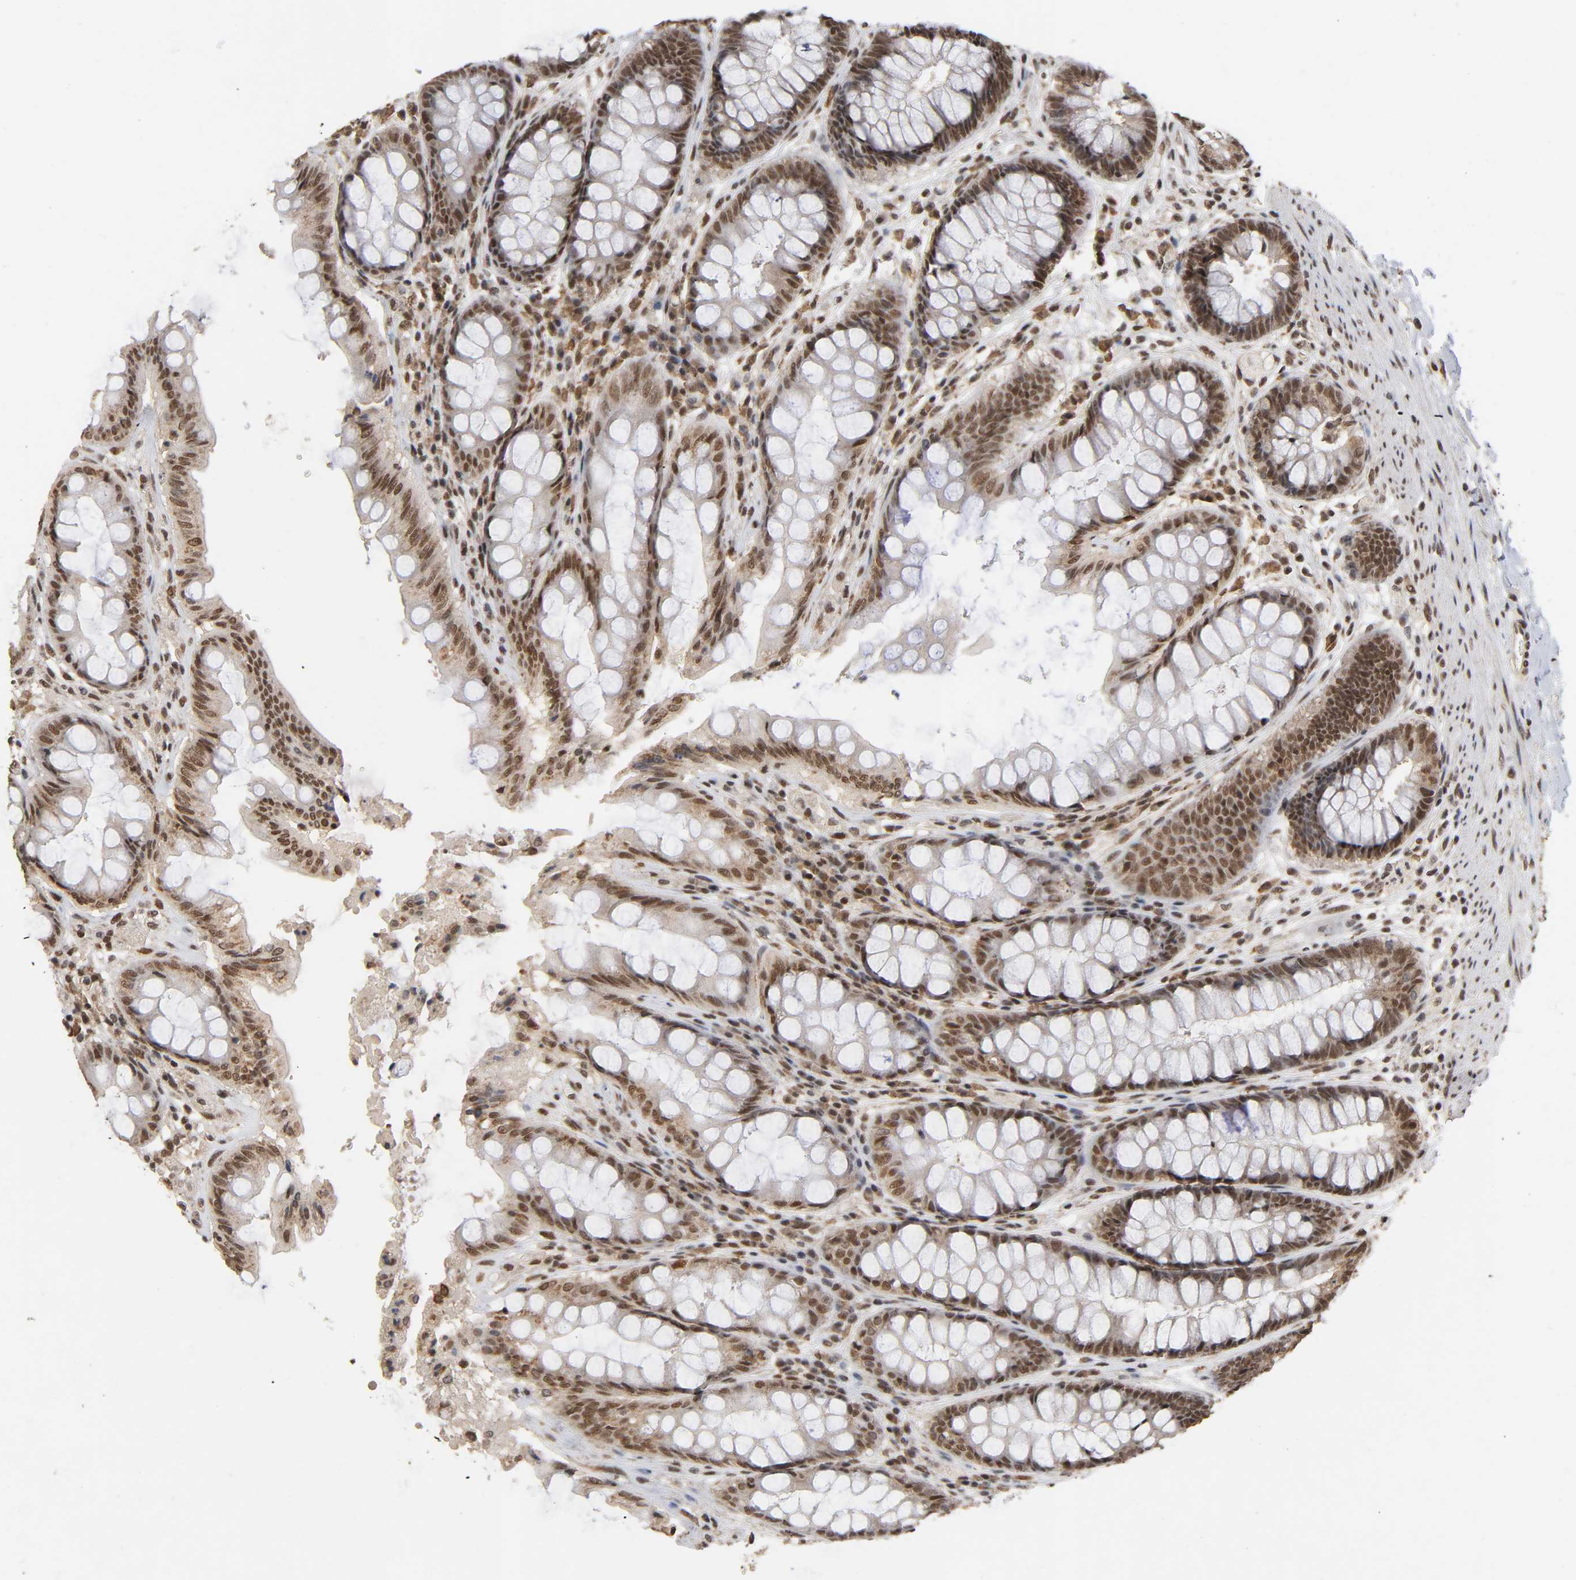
{"staining": {"intensity": "strong", "quantity": "25%-75%", "location": "cytoplasmic/membranous,nuclear"}, "tissue": "rectum", "cell_type": "Glandular cells", "image_type": "normal", "snomed": [{"axis": "morphology", "description": "Normal tissue, NOS"}, {"axis": "topography", "description": "Rectum"}], "caption": "Immunohistochemistry (IHC) photomicrograph of unremarkable human rectum stained for a protein (brown), which exhibits high levels of strong cytoplasmic/membranous,nuclear positivity in about 25%-75% of glandular cells.", "gene": "ZNF384", "patient": {"sex": "female", "age": 46}}